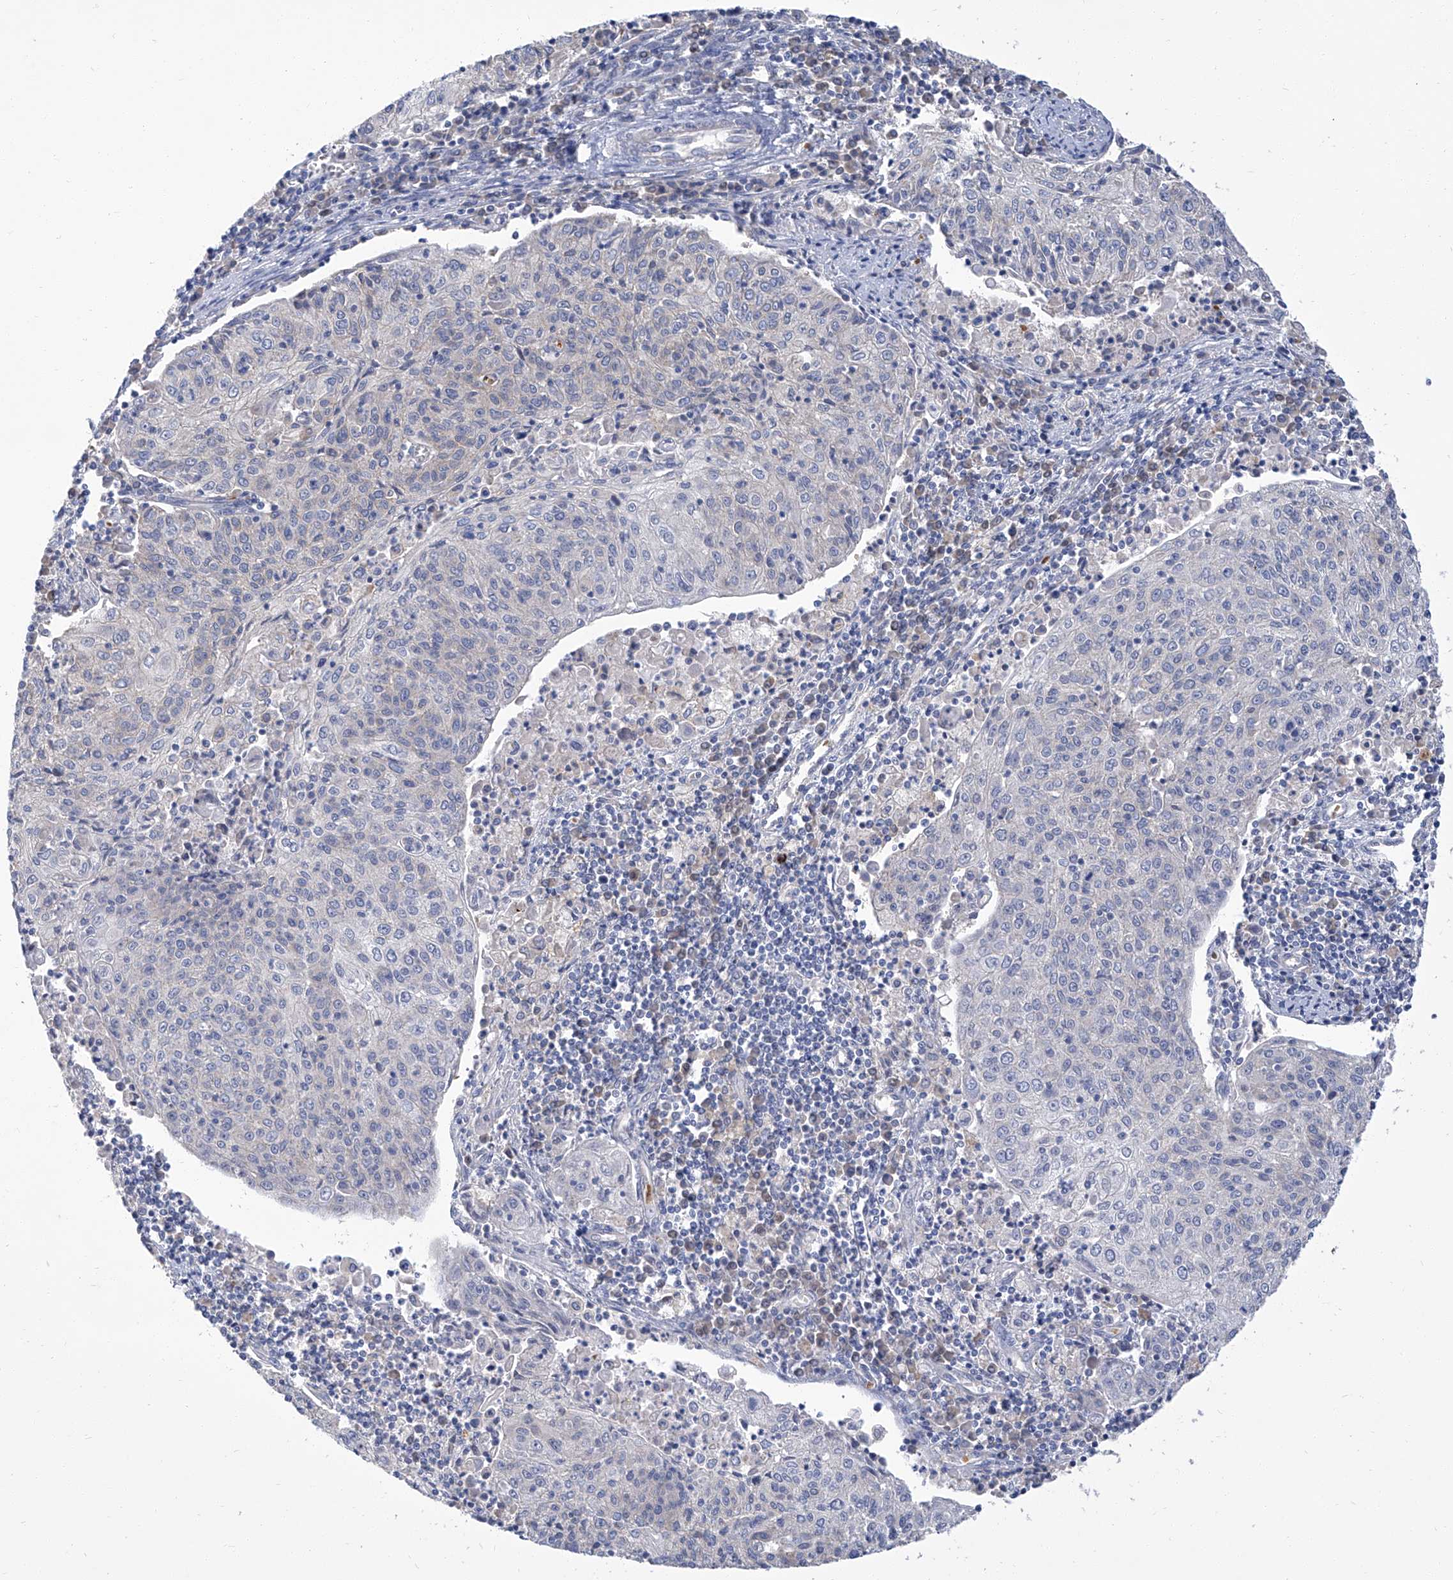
{"staining": {"intensity": "negative", "quantity": "none", "location": "none"}, "tissue": "cervical cancer", "cell_type": "Tumor cells", "image_type": "cancer", "snomed": [{"axis": "morphology", "description": "Squamous cell carcinoma, NOS"}, {"axis": "topography", "description": "Cervix"}], "caption": "IHC of human squamous cell carcinoma (cervical) shows no positivity in tumor cells. The staining is performed using DAB (3,3'-diaminobenzidine) brown chromogen with nuclei counter-stained in using hematoxylin.", "gene": "PARD3", "patient": {"sex": "female", "age": 48}}